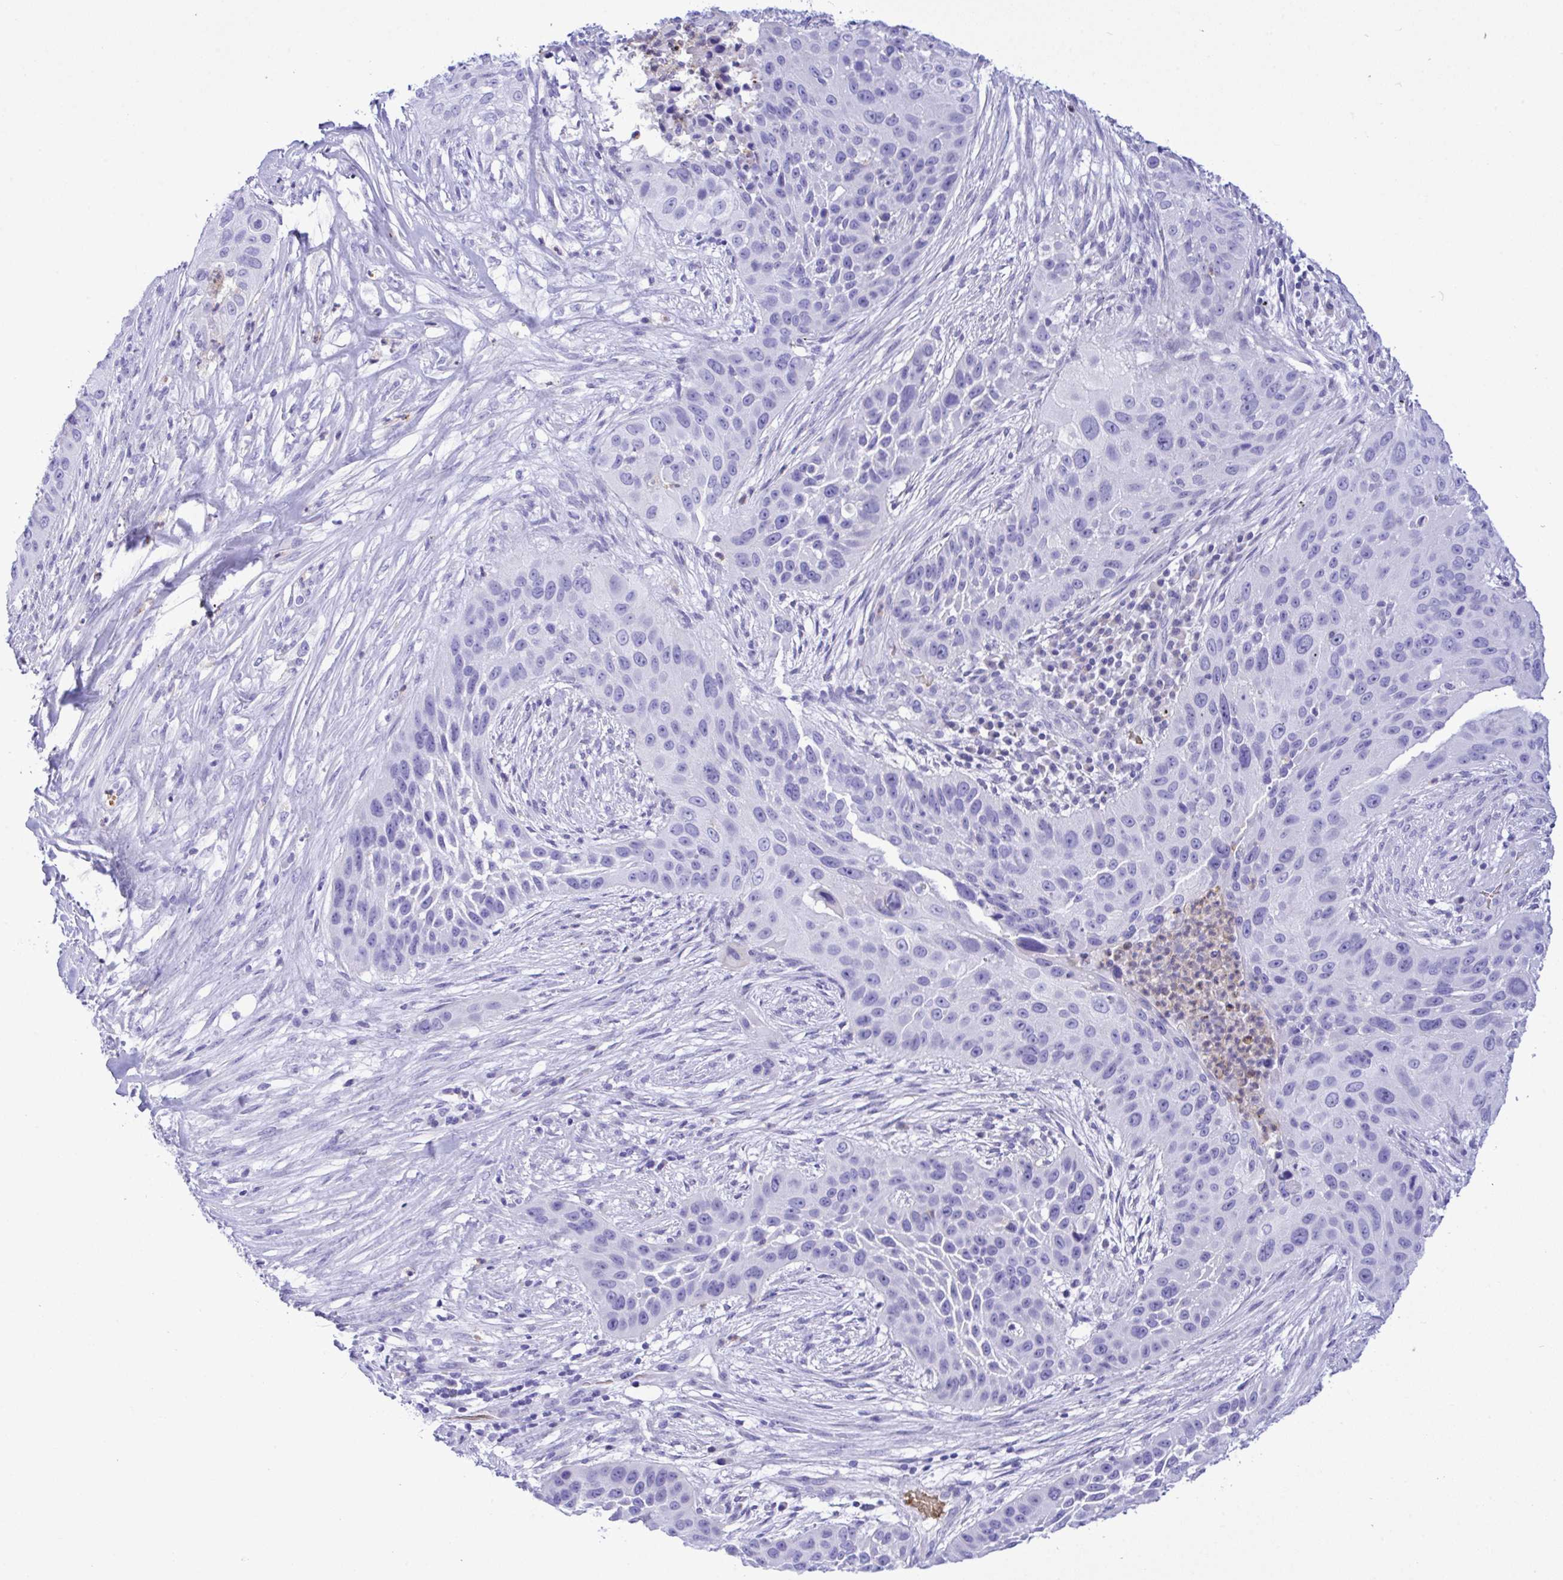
{"staining": {"intensity": "negative", "quantity": "none", "location": "none"}, "tissue": "lung cancer", "cell_type": "Tumor cells", "image_type": "cancer", "snomed": [{"axis": "morphology", "description": "Squamous cell carcinoma, NOS"}, {"axis": "topography", "description": "Lung"}], "caption": "Tumor cells are negative for protein expression in human lung cancer.", "gene": "ZNF221", "patient": {"sex": "male", "age": 63}}